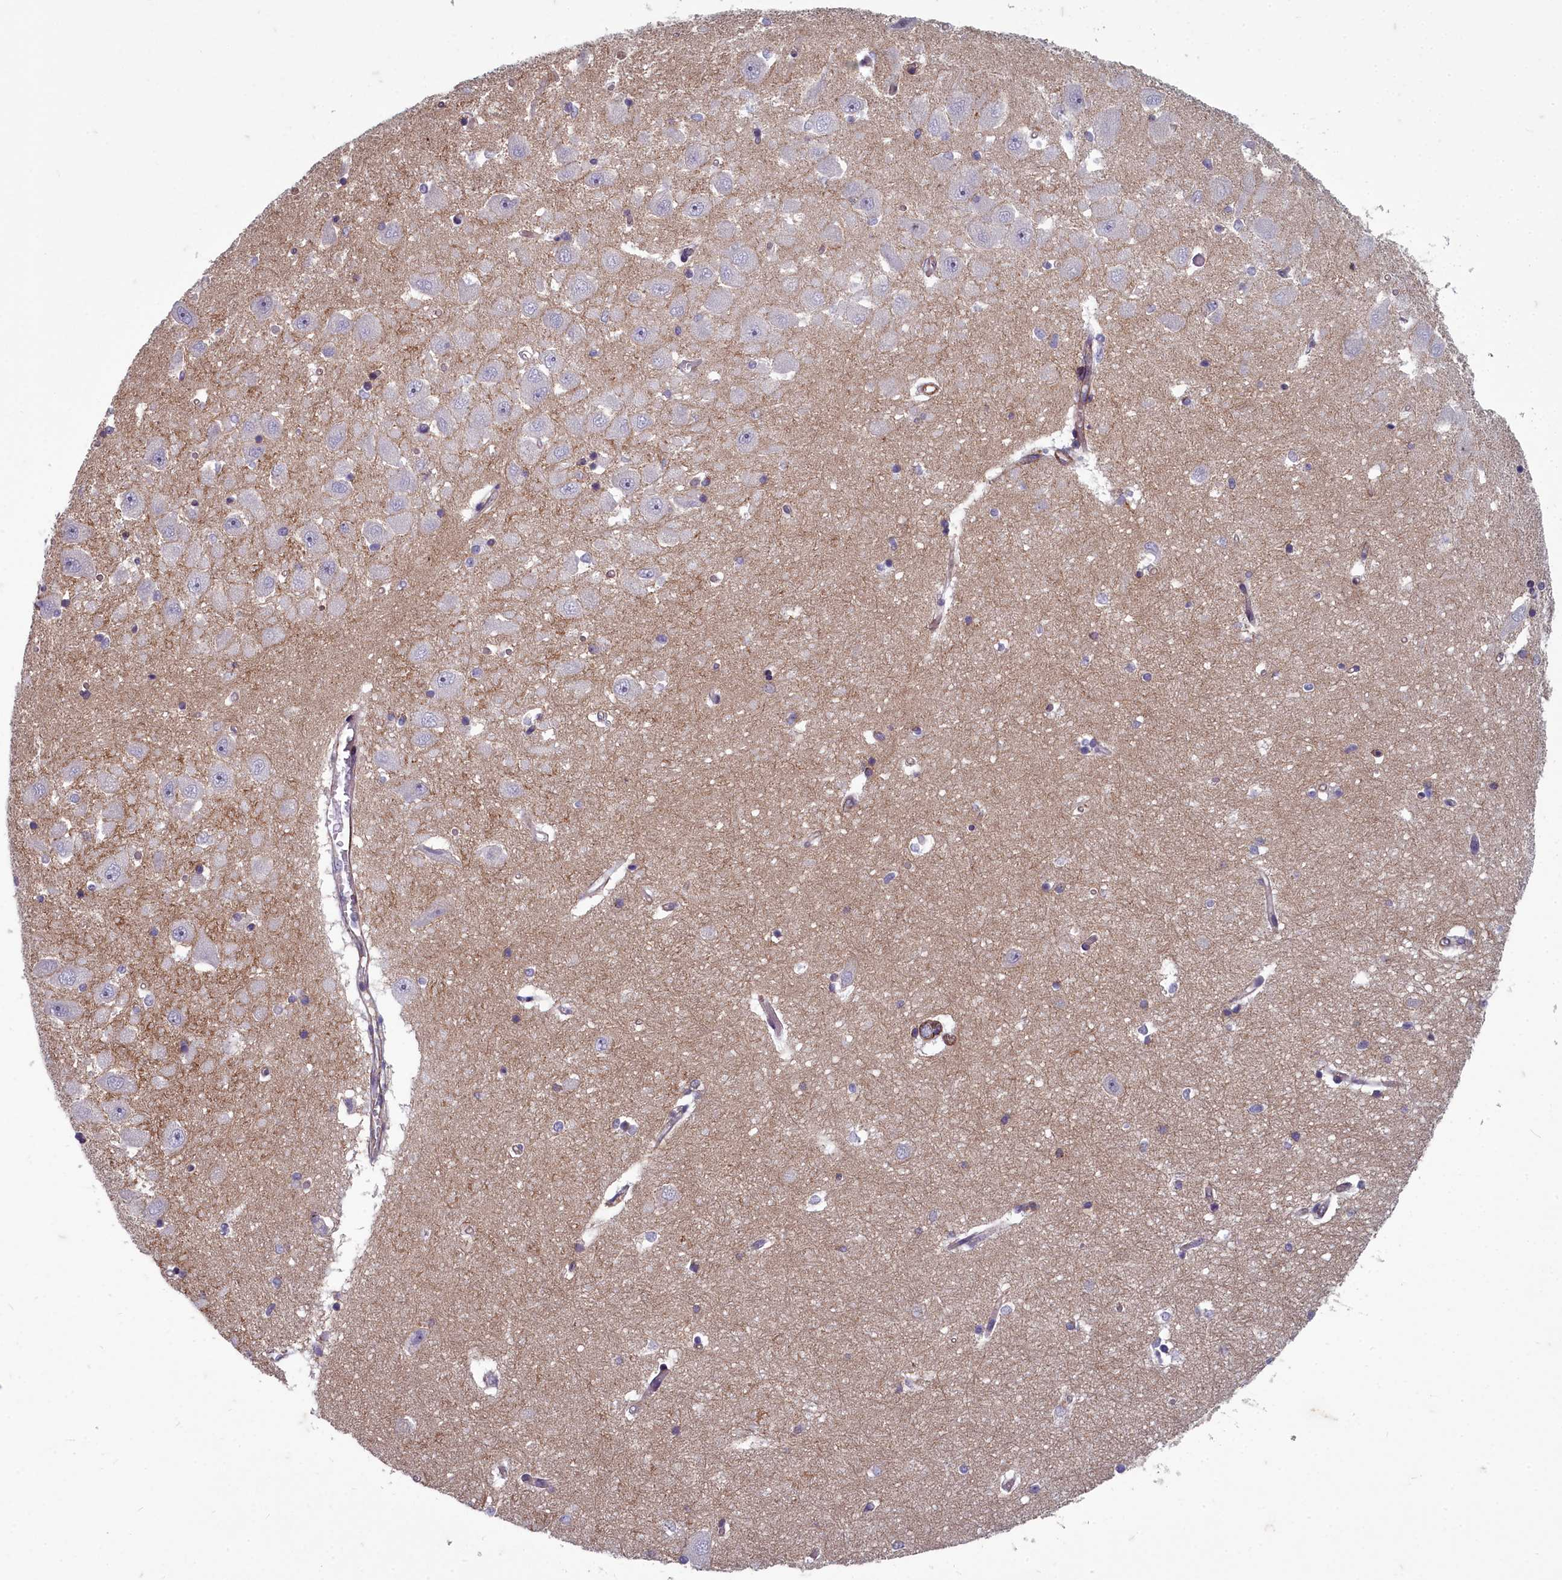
{"staining": {"intensity": "negative", "quantity": "none", "location": "none"}, "tissue": "hippocampus", "cell_type": "Glial cells", "image_type": "normal", "snomed": [{"axis": "morphology", "description": "Normal tissue, NOS"}, {"axis": "topography", "description": "Hippocampus"}], "caption": "The image demonstrates no significant staining in glial cells of hippocampus.", "gene": "ZNF626", "patient": {"sex": "male", "age": 45}}